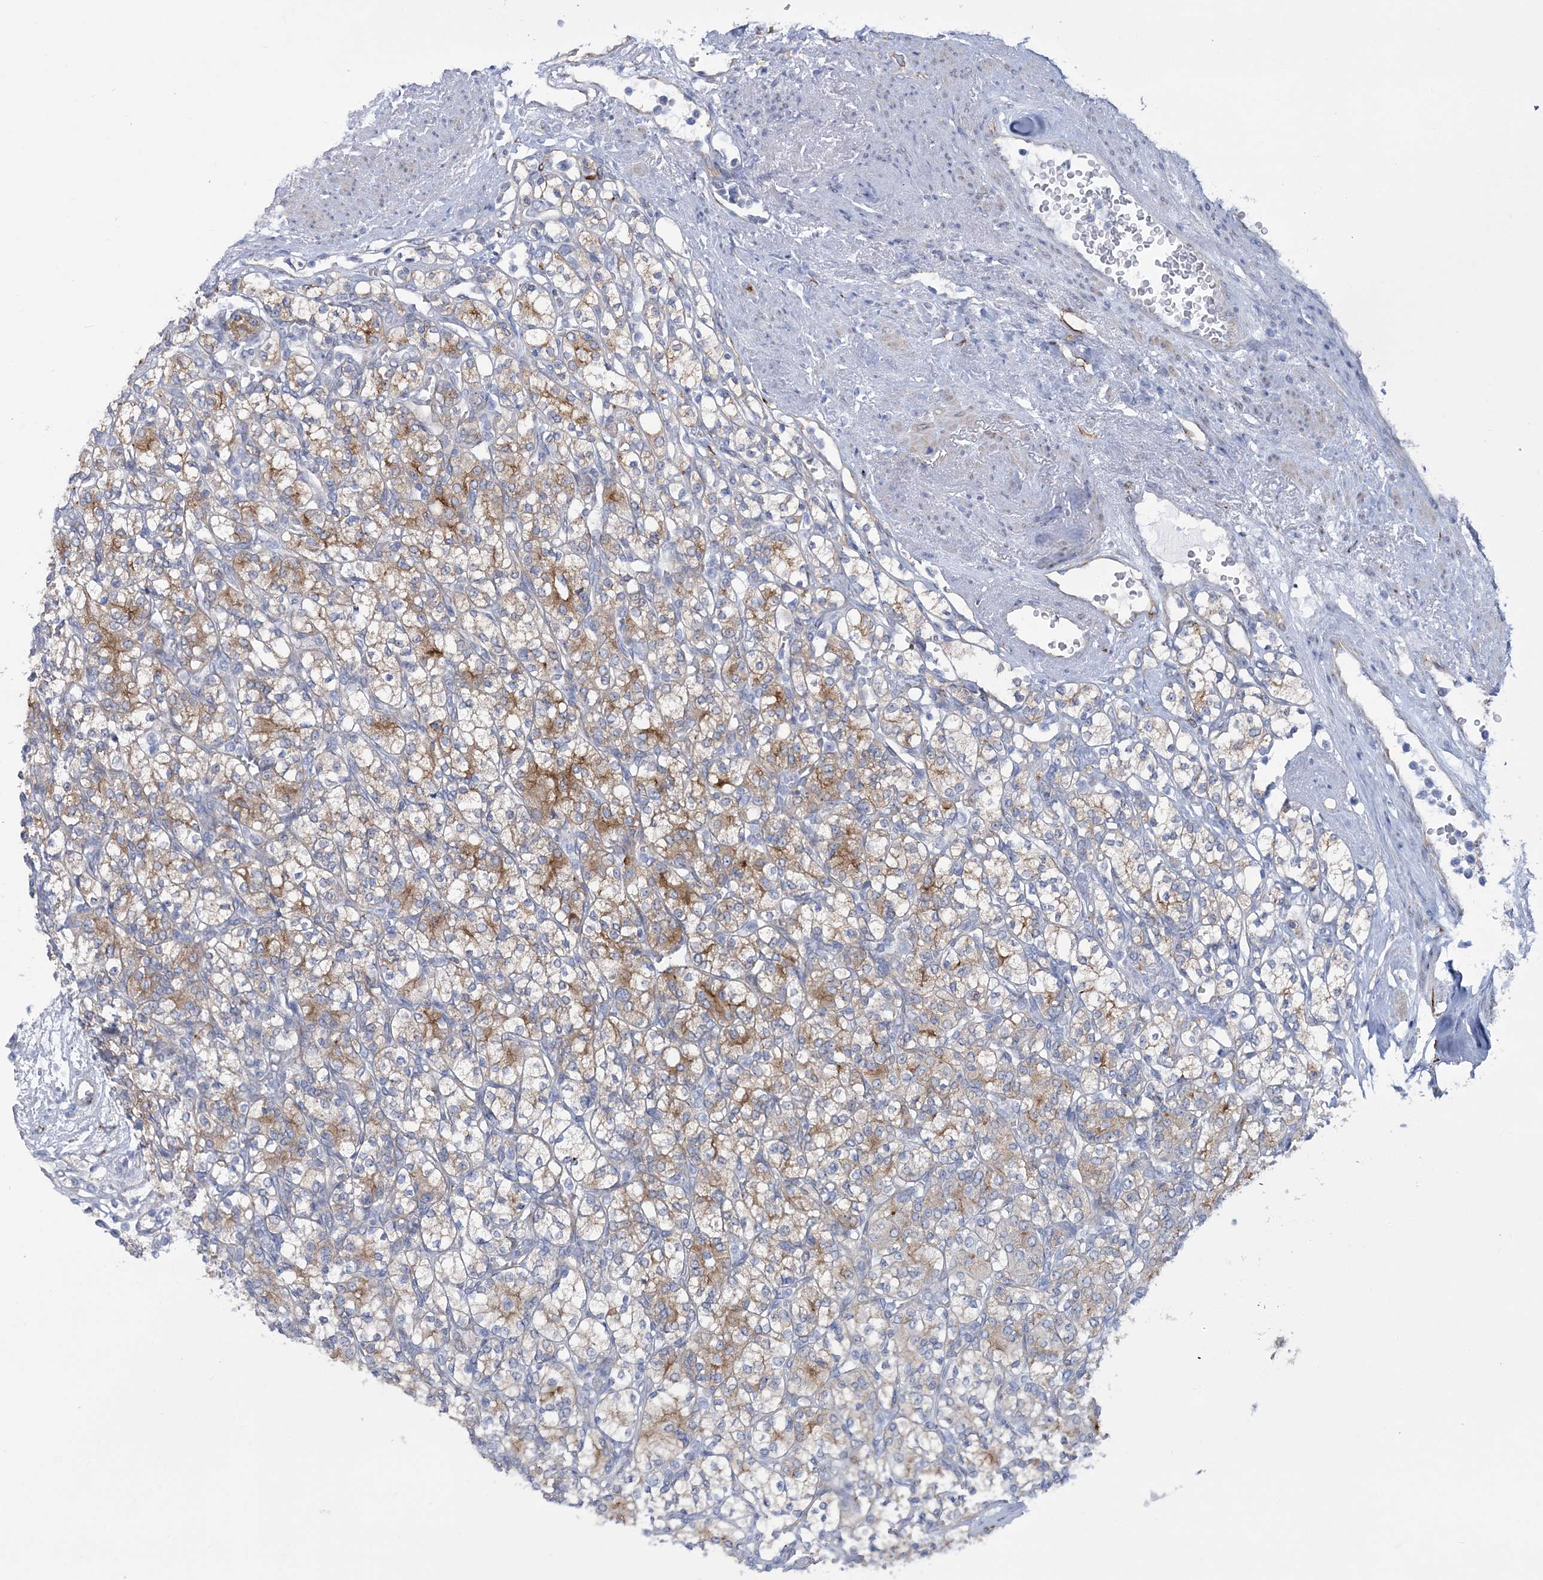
{"staining": {"intensity": "moderate", "quantity": "<25%", "location": "cytoplasmic/membranous"}, "tissue": "renal cancer", "cell_type": "Tumor cells", "image_type": "cancer", "snomed": [{"axis": "morphology", "description": "Adenocarcinoma, NOS"}, {"axis": "topography", "description": "Kidney"}], "caption": "A histopathology image showing moderate cytoplasmic/membranous positivity in about <25% of tumor cells in renal adenocarcinoma, as visualized by brown immunohistochemical staining.", "gene": "RAB11FIP5", "patient": {"sex": "male", "age": 77}}